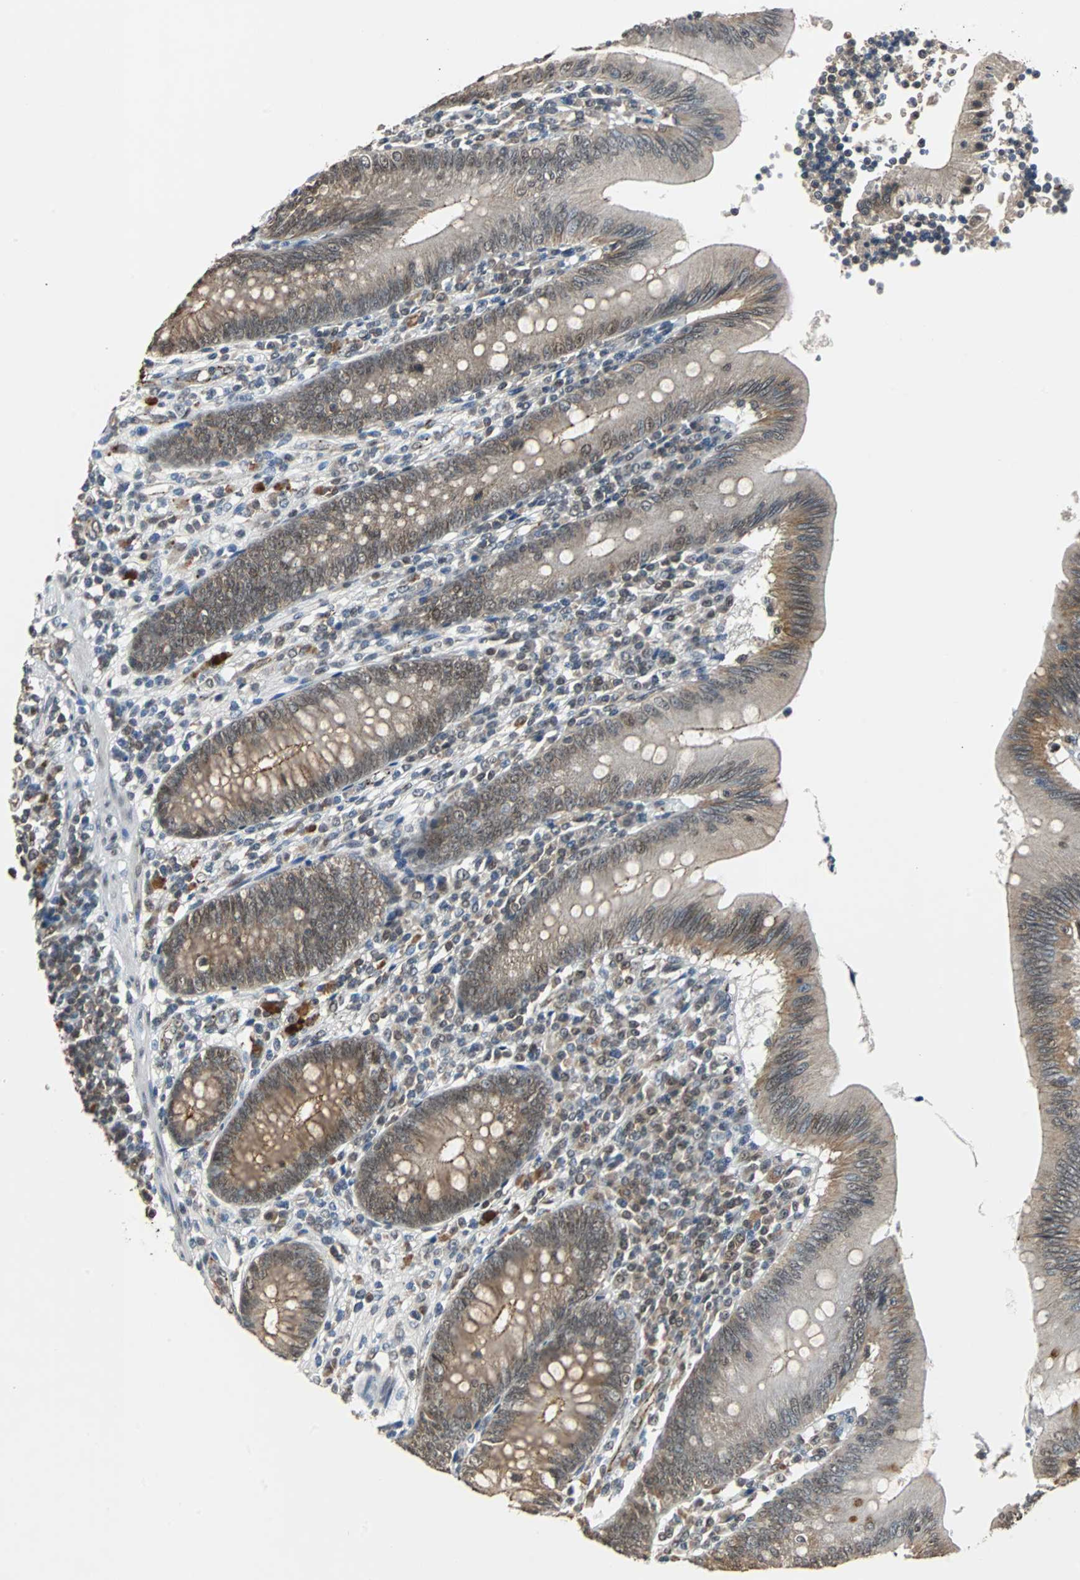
{"staining": {"intensity": "moderate", "quantity": ">75%", "location": "cytoplasmic/membranous"}, "tissue": "appendix", "cell_type": "Glandular cells", "image_type": "normal", "snomed": [{"axis": "morphology", "description": "Normal tissue, NOS"}, {"axis": "morphology", "description": "Inflammation, NOS"}, {"axis": "topography", "description": "Appendix"}], "caption": "Benign appendix exhibits moderate cytoplasmic/membranous positivity in approximately >75% of glandular cells, visualized by immunohistochemistry.", "gene": "LSR", "patient": {"sex": "male", "age": 46}}